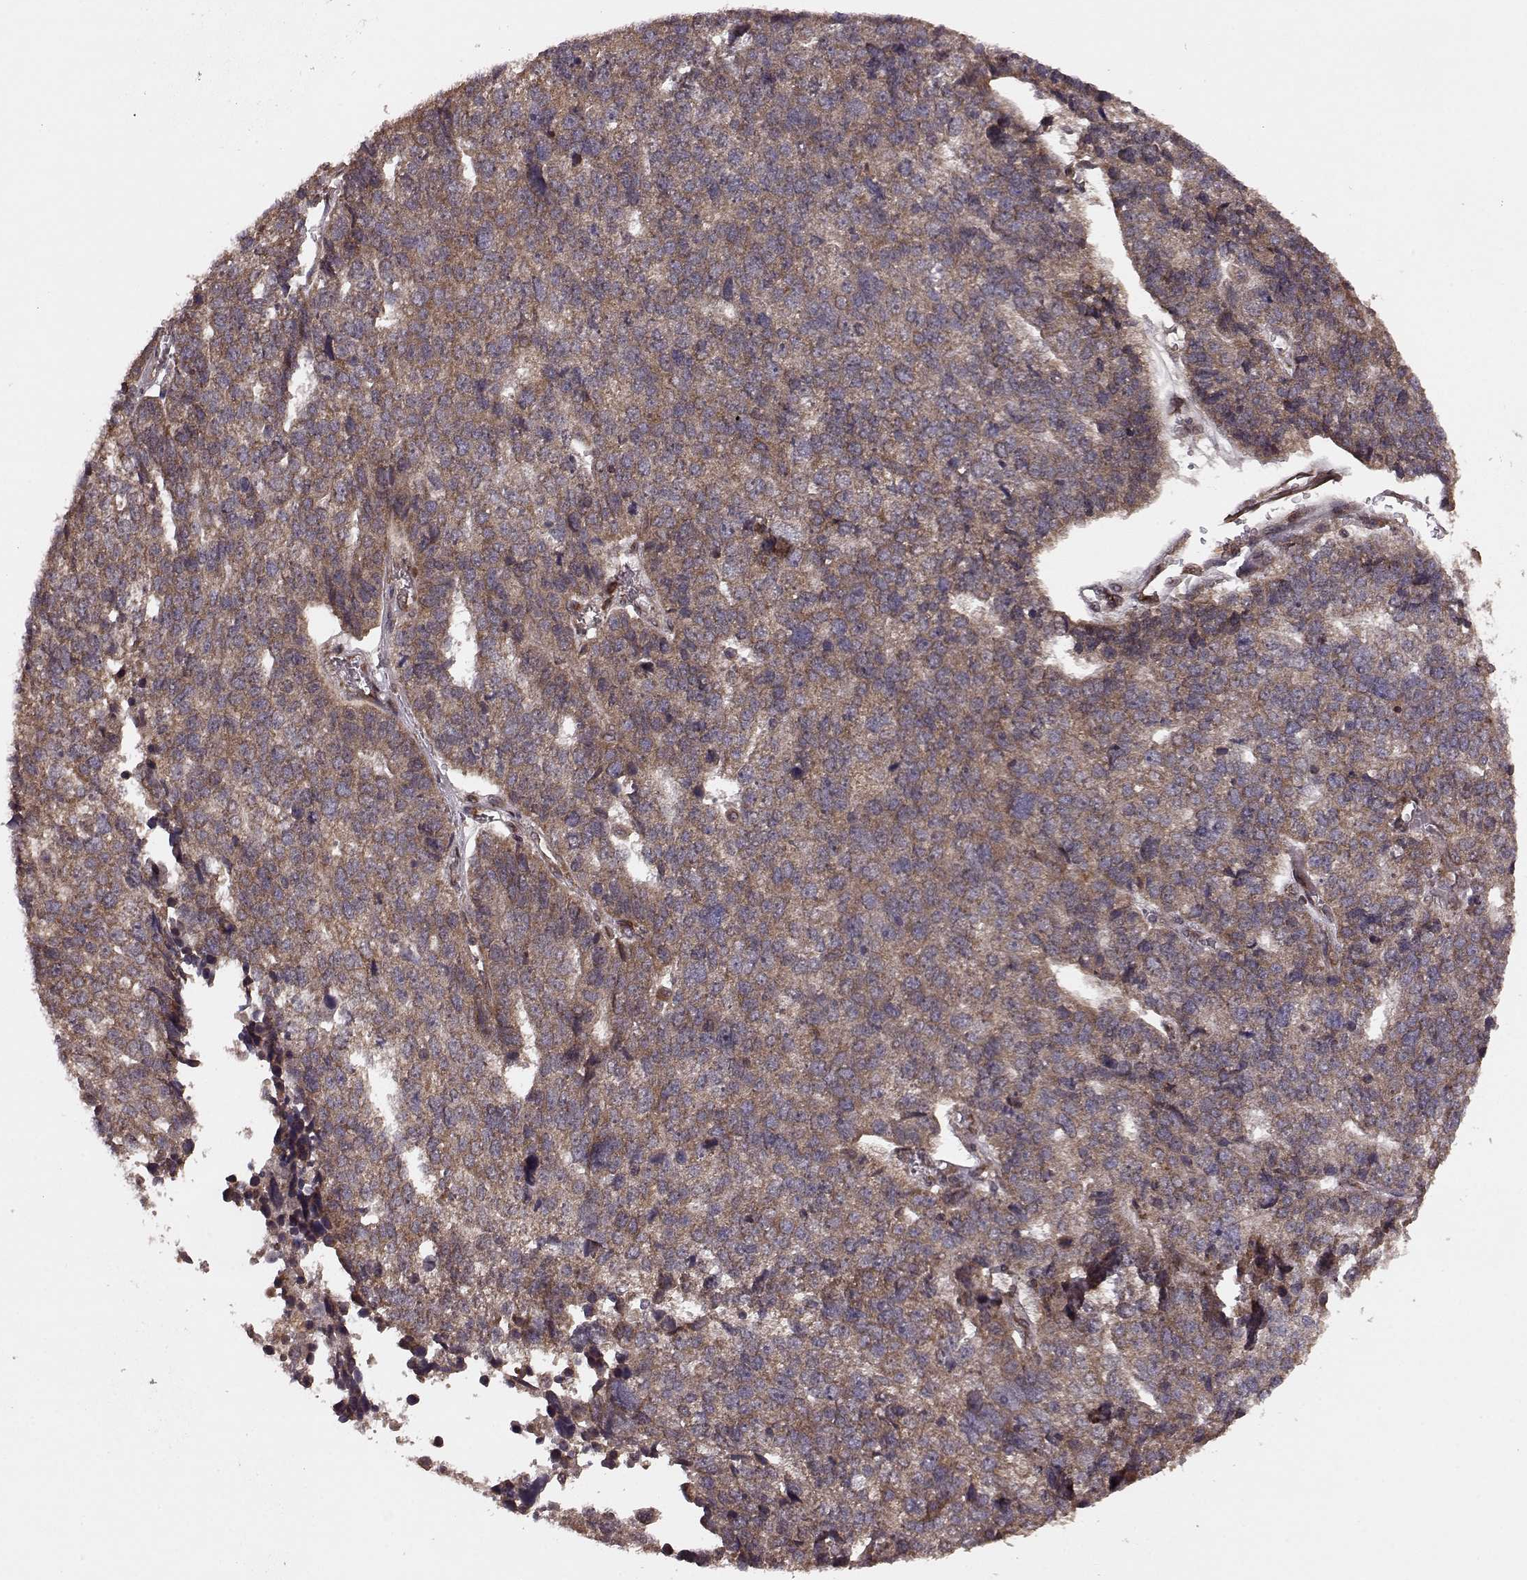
{"staining": {"intensity": "moderate", "quantity": ">75%", "location": "cytoplasmic/membranous"}, "tissue": "stomach cancer", "cell_type": "Tumor cells", "image_type": "cancer", "snomed": [{"axis": "morphology", "description": "Adenocarcinoma, NOS"}, {"axis": "topography", "description": "Stomach"}], "caption": "Stomach adenocarcinoma stained for a protein (brown) exhibits moderate cytoplasmic/membranous positive staining in about >75% of tumor cells.", "gene": "AGPAT1", "patient": {"sex": "male", "age": 69}}